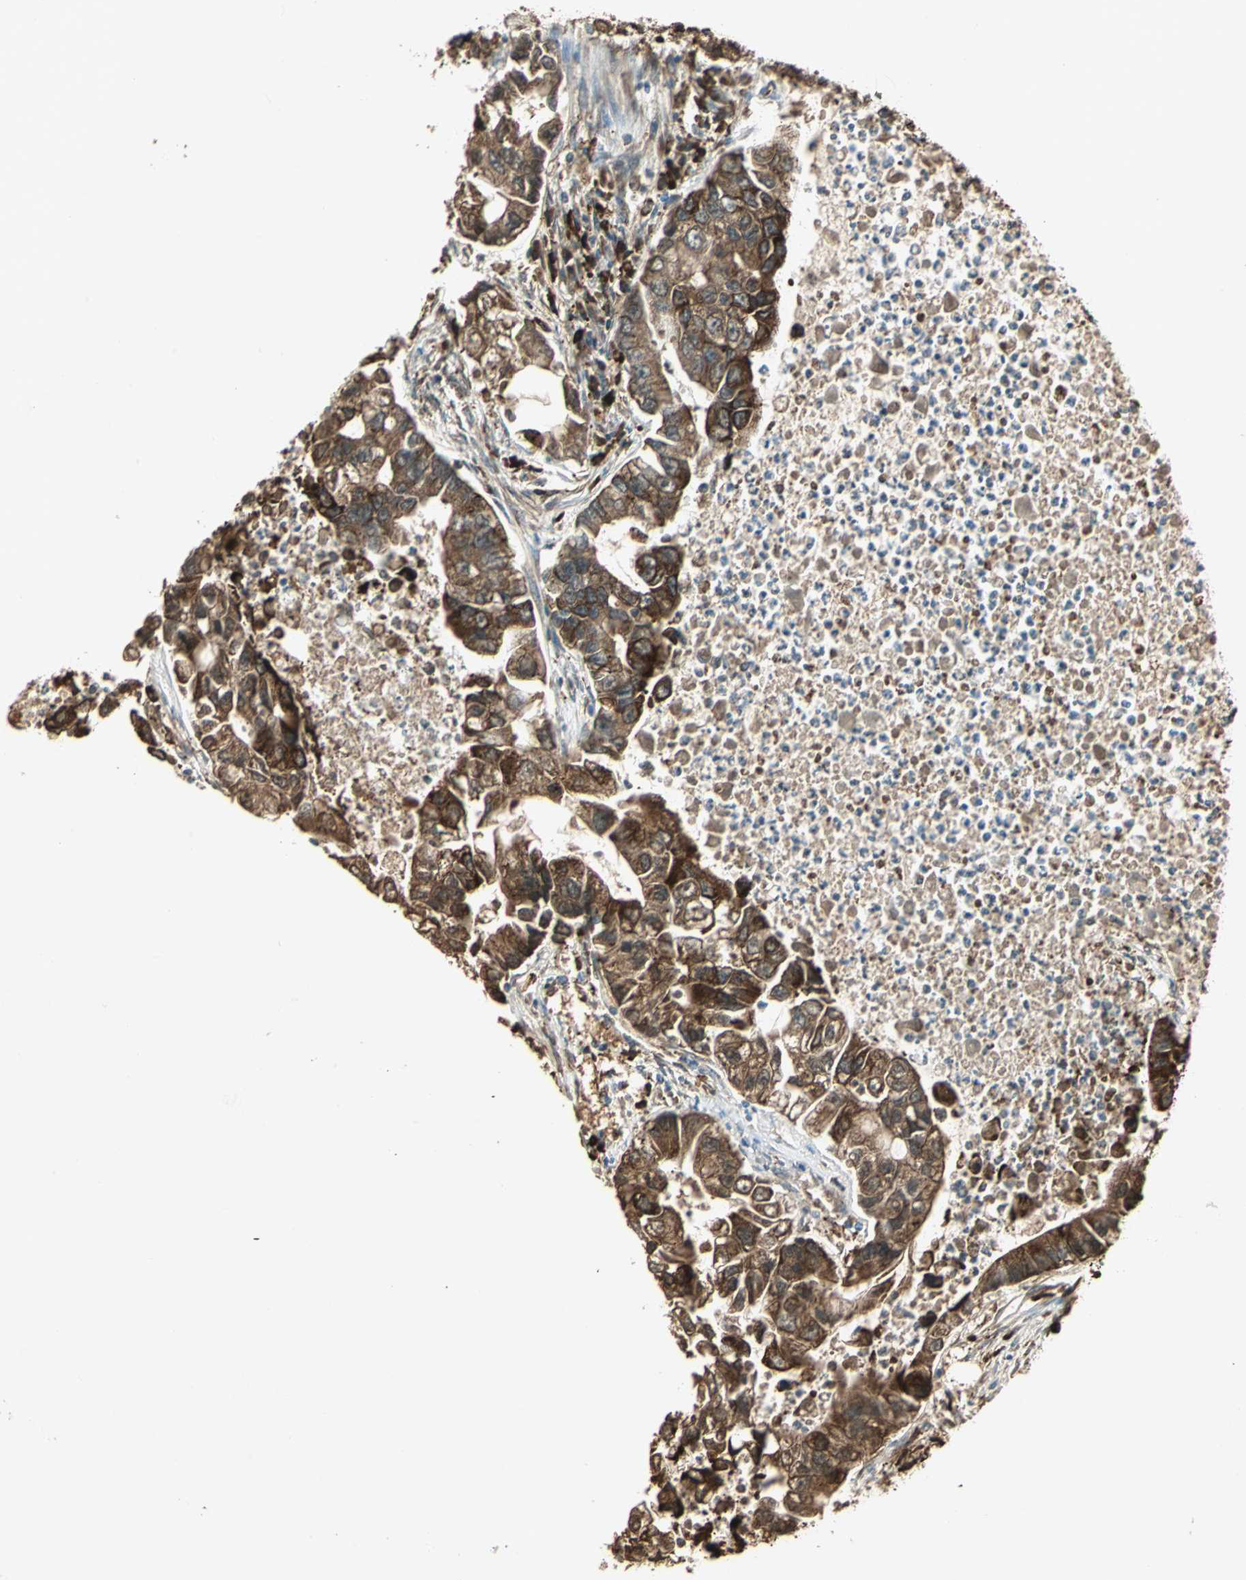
{"staining": {"intensity": "strong", "quantity": ">75%", "location": "cytoplasmic/membranous"}, "tissue": "lung cancer", "cell_type": "Tumor cells", "image_type": "cancer", "snomed": [{"axis": "morphology", "description": "Adenocarcinoma, NOS"}, {"axis": "topography", "description": "Lung"}], "caption": "High-power microscopy captured an IHC image of lung cancer, revealing strong cytoplasmic/membranous expression in about >75% of tumor cells.", "gene": "PDIA4", "patient": {"sex": "female", "age": 51}}